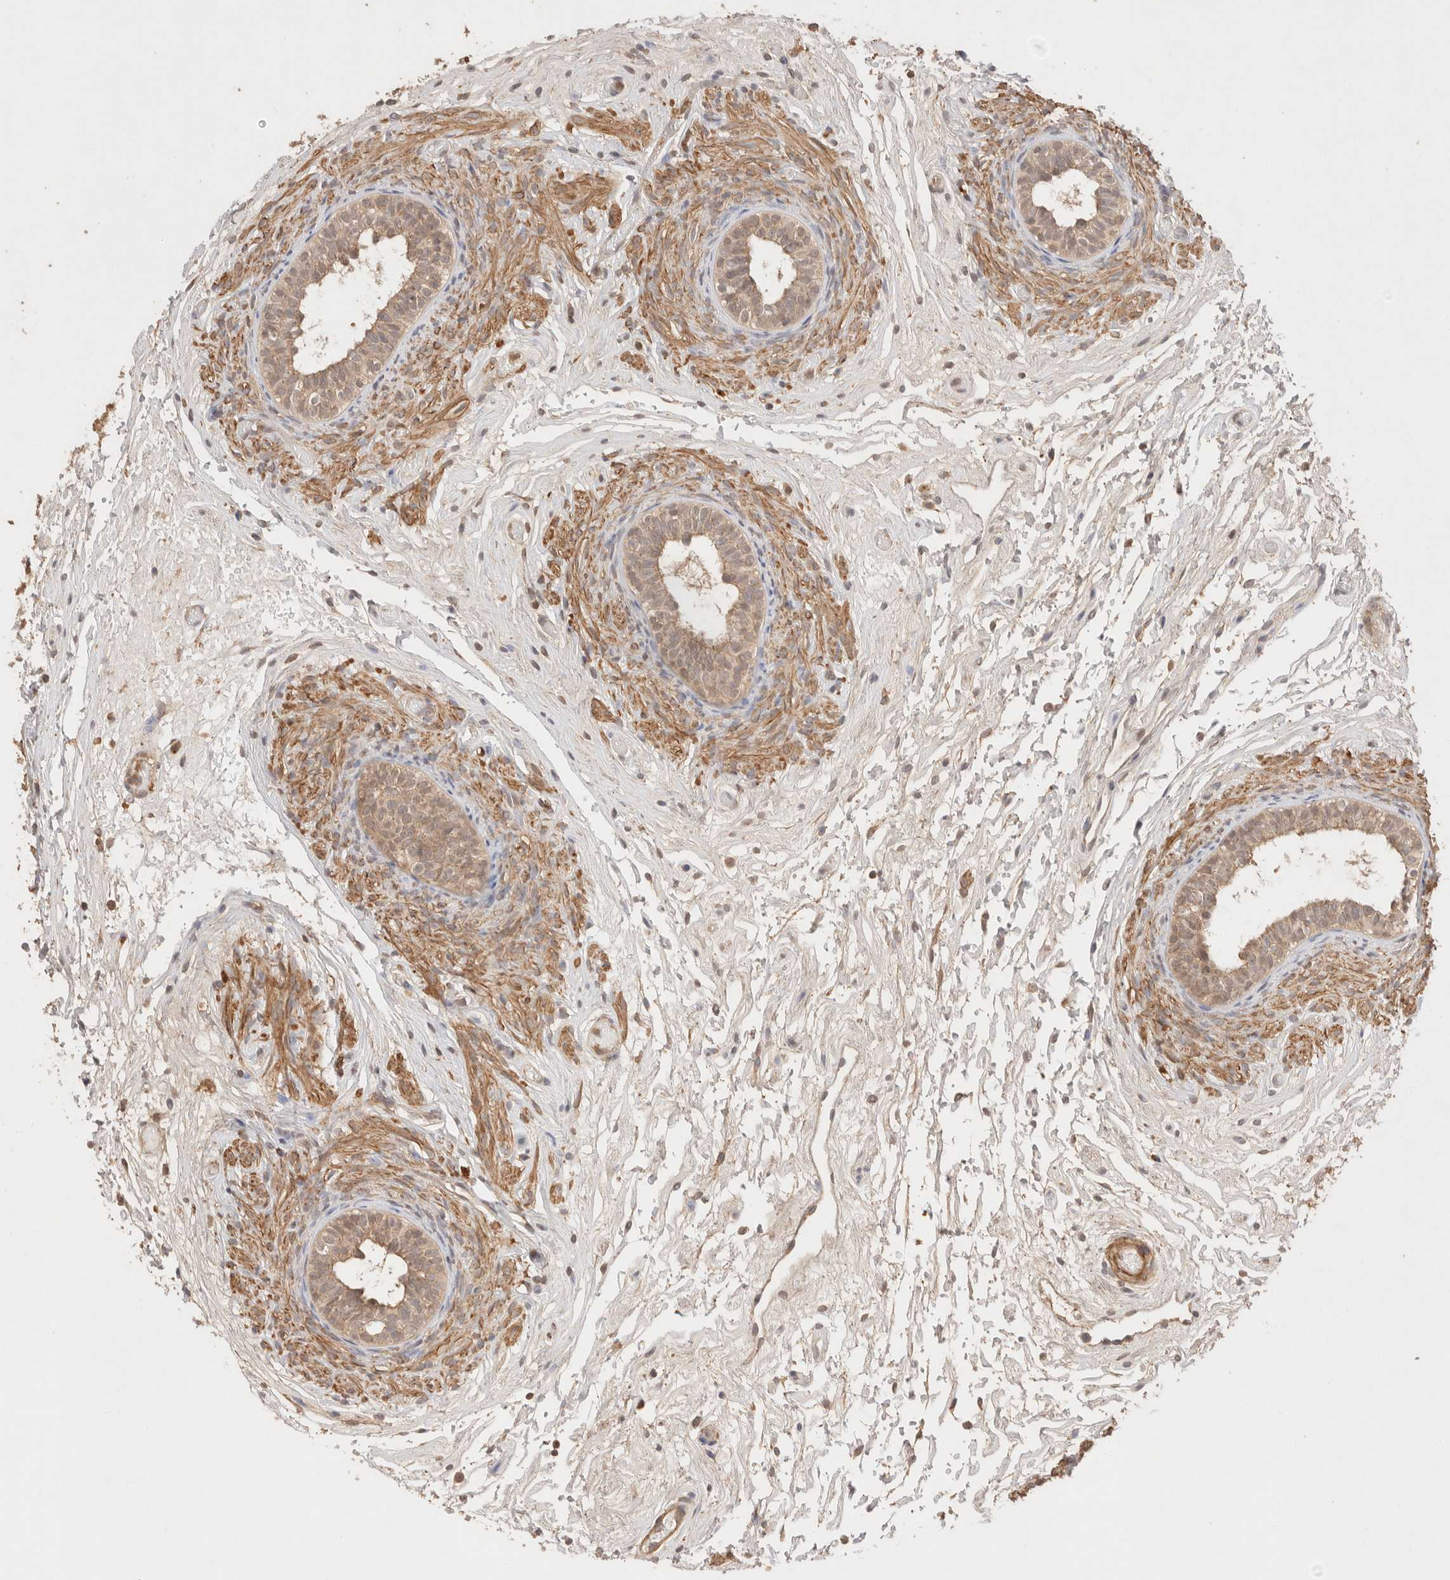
{"staining": {"intensity": "moderate", "quantity": ">75%", "location": "cytoplasmic/membranous"}, "tissue": "epididymis", "cell_type": "Glandular cells", "image_type": "normal", "snomed": [{"axis": "morphology", "description": "Normal tissue, NOS"}, {"axis": "topography", "description": "Epididymis"}], "caption": "DAB (3,3'-diaminobenzidine) immunohistochemical staining of normal epididymis exhibits moderate cytoplasmic/membranous protein positivity in about >75% of glandular cells.", "gene": "CARNMT1", "patient": {"sex": "male", "age": 5}}